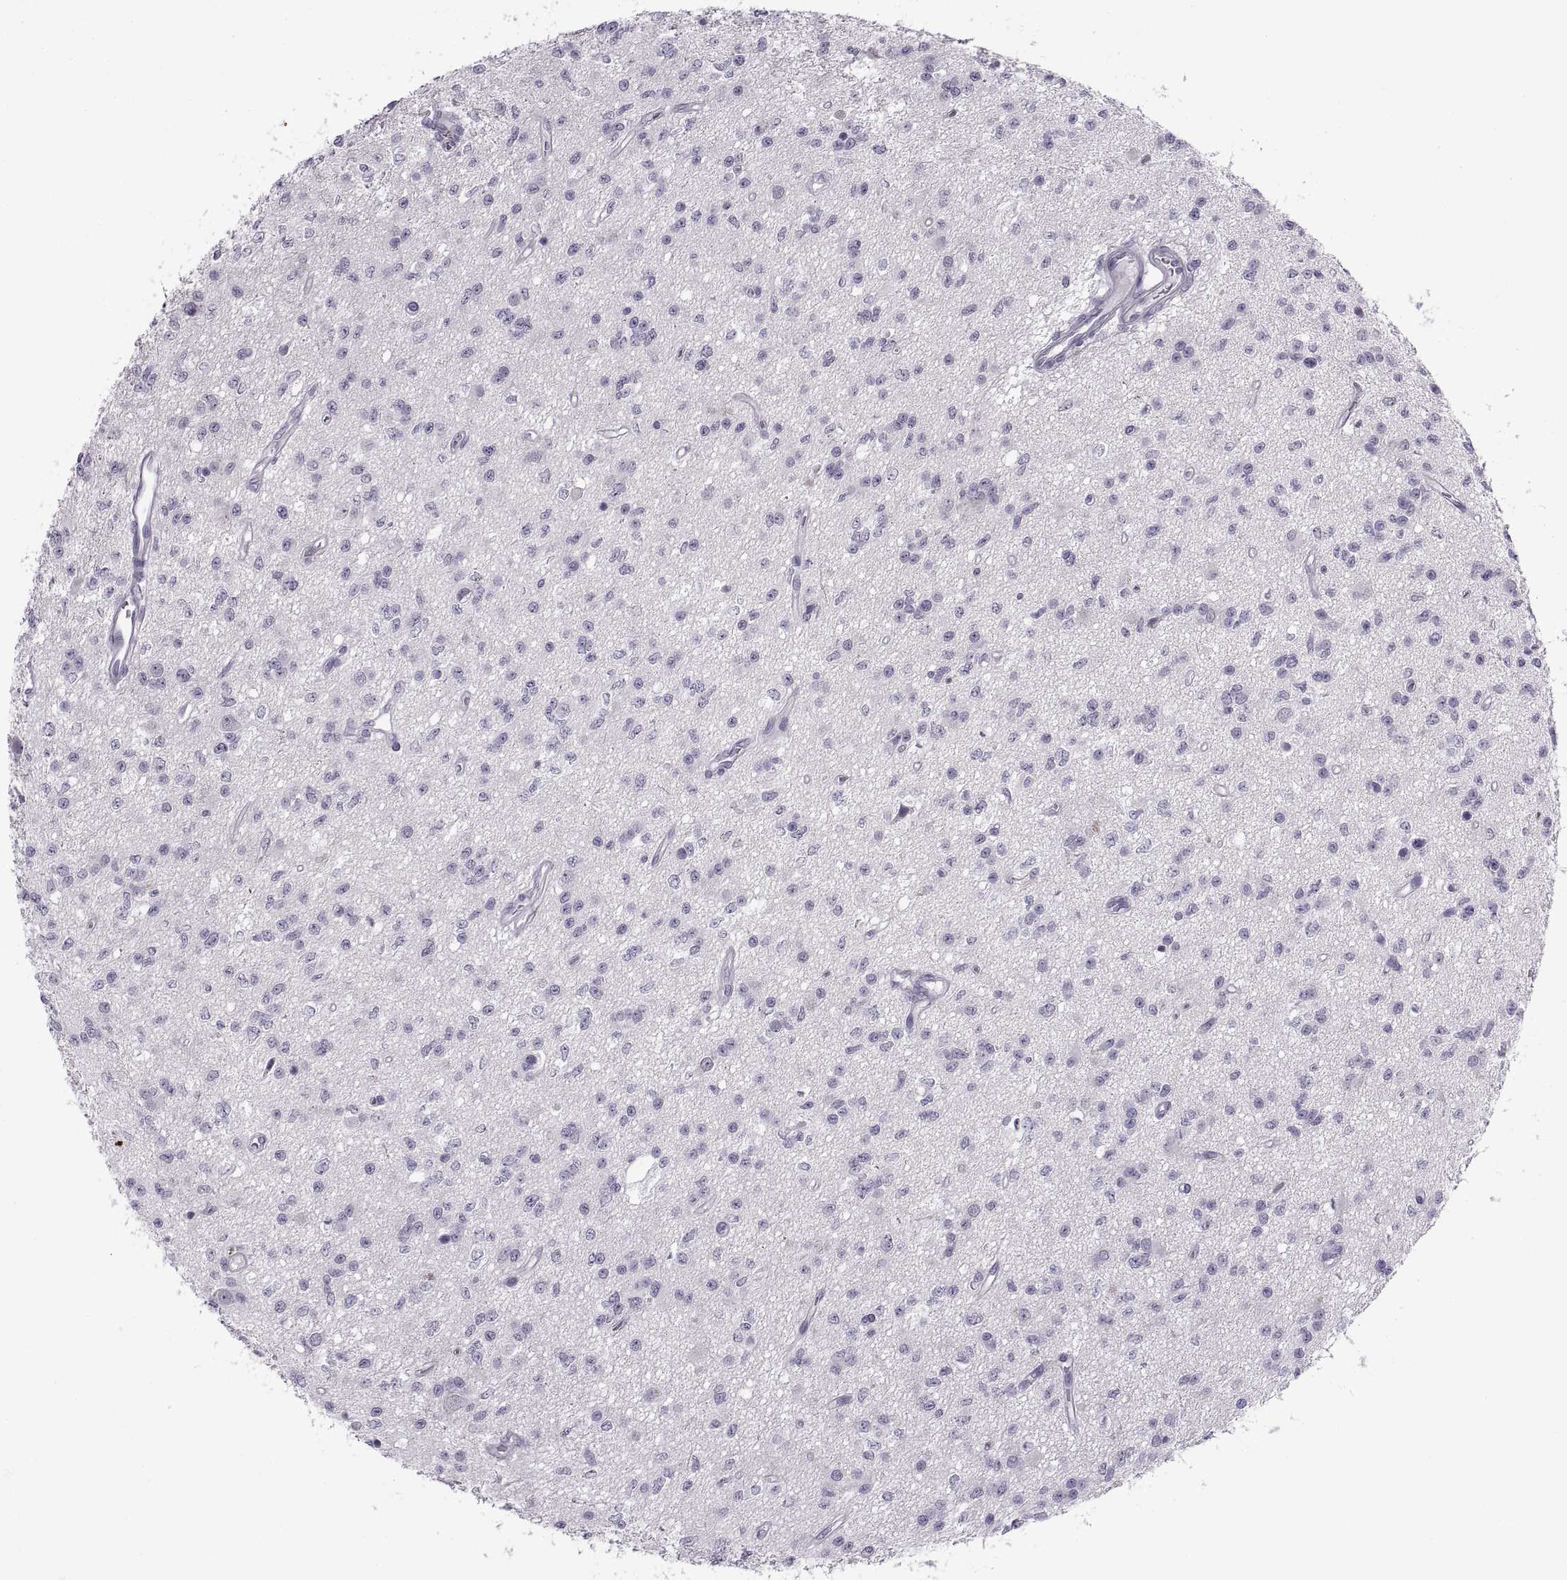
{"staining": {"intensity": "negative", "quantity": "none", "location": "none"}, "tissue": "glioma", "cell_type": "Tumor cells", "image_type": "cancer", "snomed": [{"axis": "morphology", "description": "Glioma, malignant, Low grade"}, {"axis": "topography", "description": "Brain"}], "caption": "This is an immunohistochemistry (IHC) micrograph of human malignant glioma (low-grade). There is no staining in tumor cells.", "gene": "C3orf22", "patient": {"sex": "female", "age": 45}}